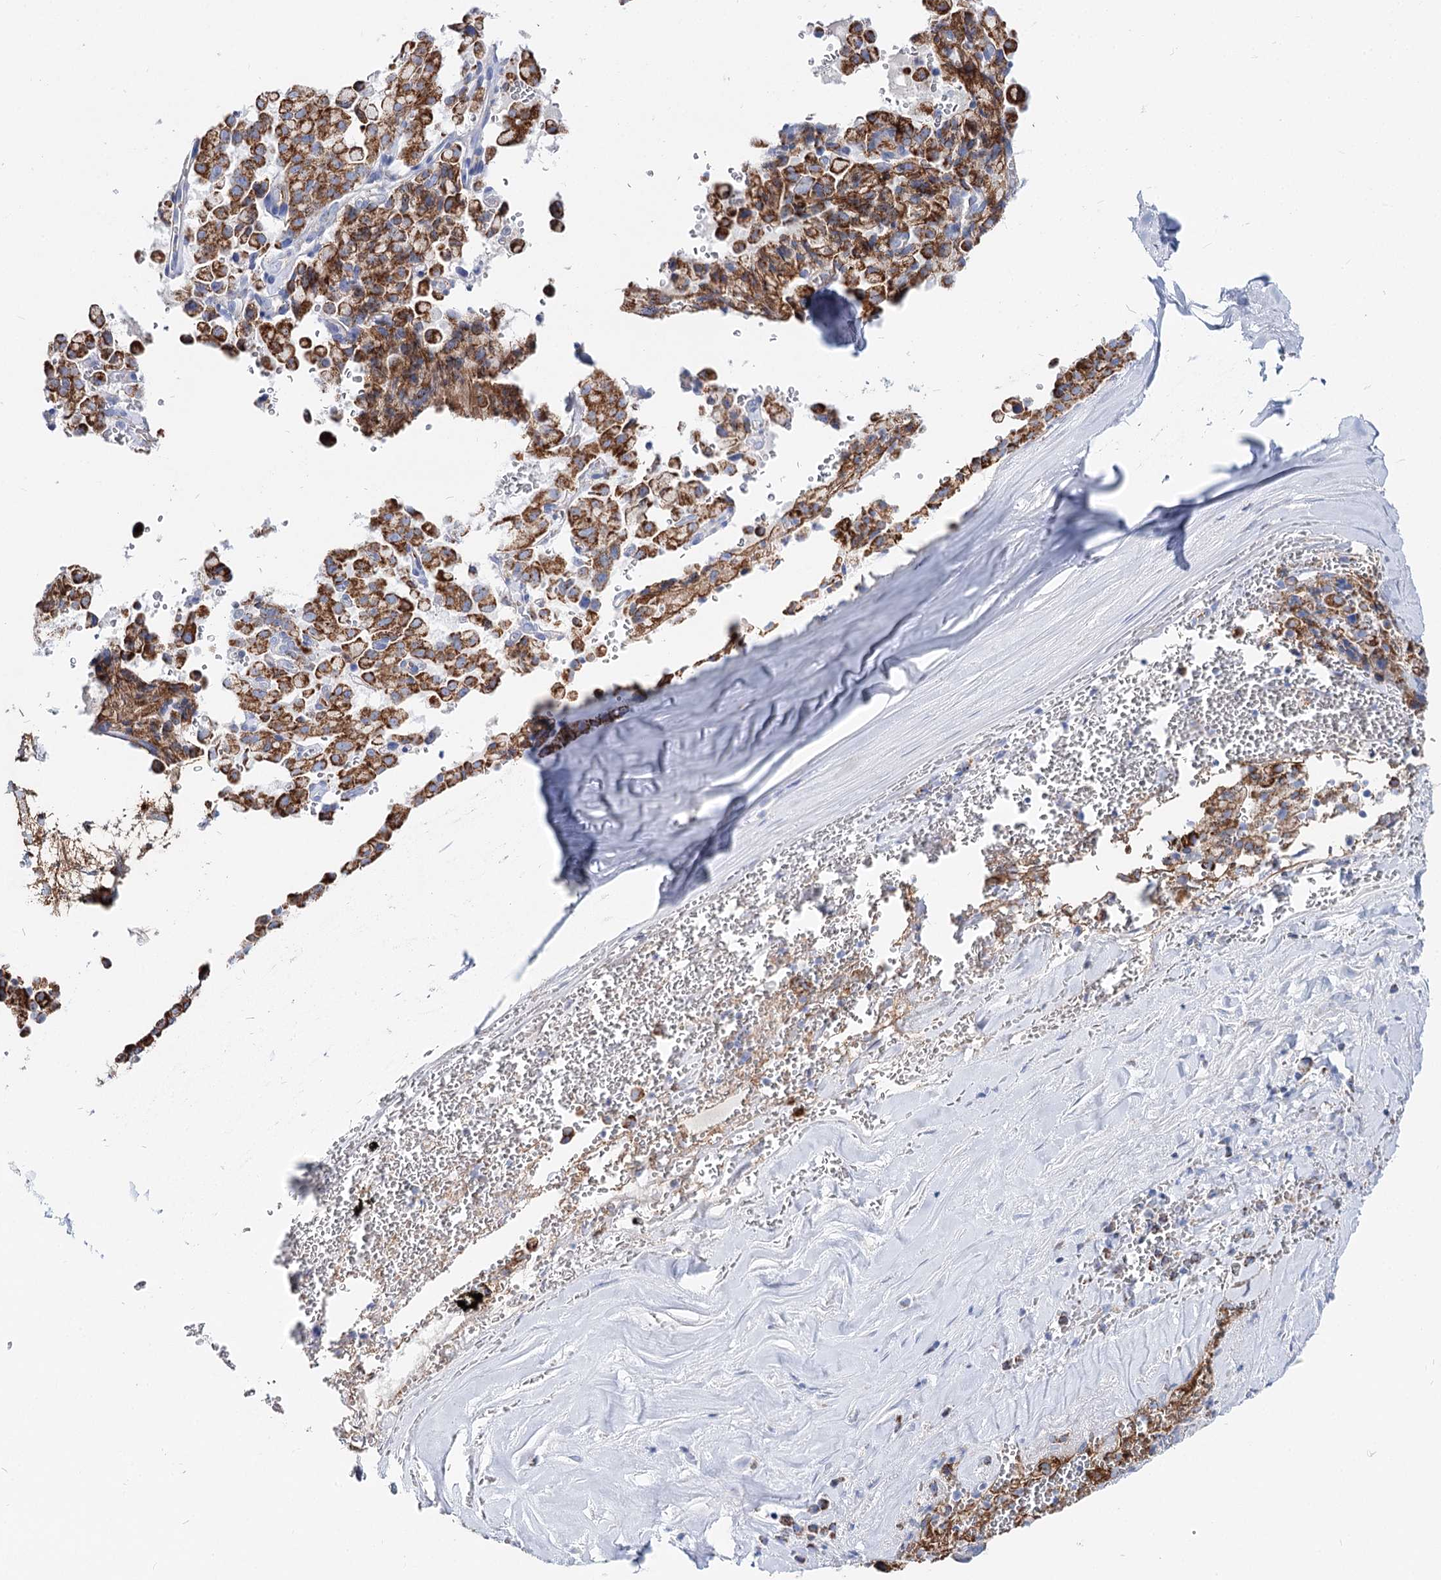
{"staining": {"intensity": "strong", "quantity": ">75%", "location": "cytoplasmic/membranous"}, "tissue": "pancreatic cancer", "cell_type": "Tumor cells", "image_type": "cancer", "snomed": [{"axis": "morphology", "description": "Adenocarcinoma, NOS"}, {"axis": "topography", "description": "Pancreas"}], "caption": "Immunohistochemical staining of pancreatic cancer (adenocarcinoma) shows high levels of strong cytoplasmic/membranous expression in approximately >75% of tumor cells.", "gene": "MCCC2", "patient": {"sex": "male", "age": 65}}